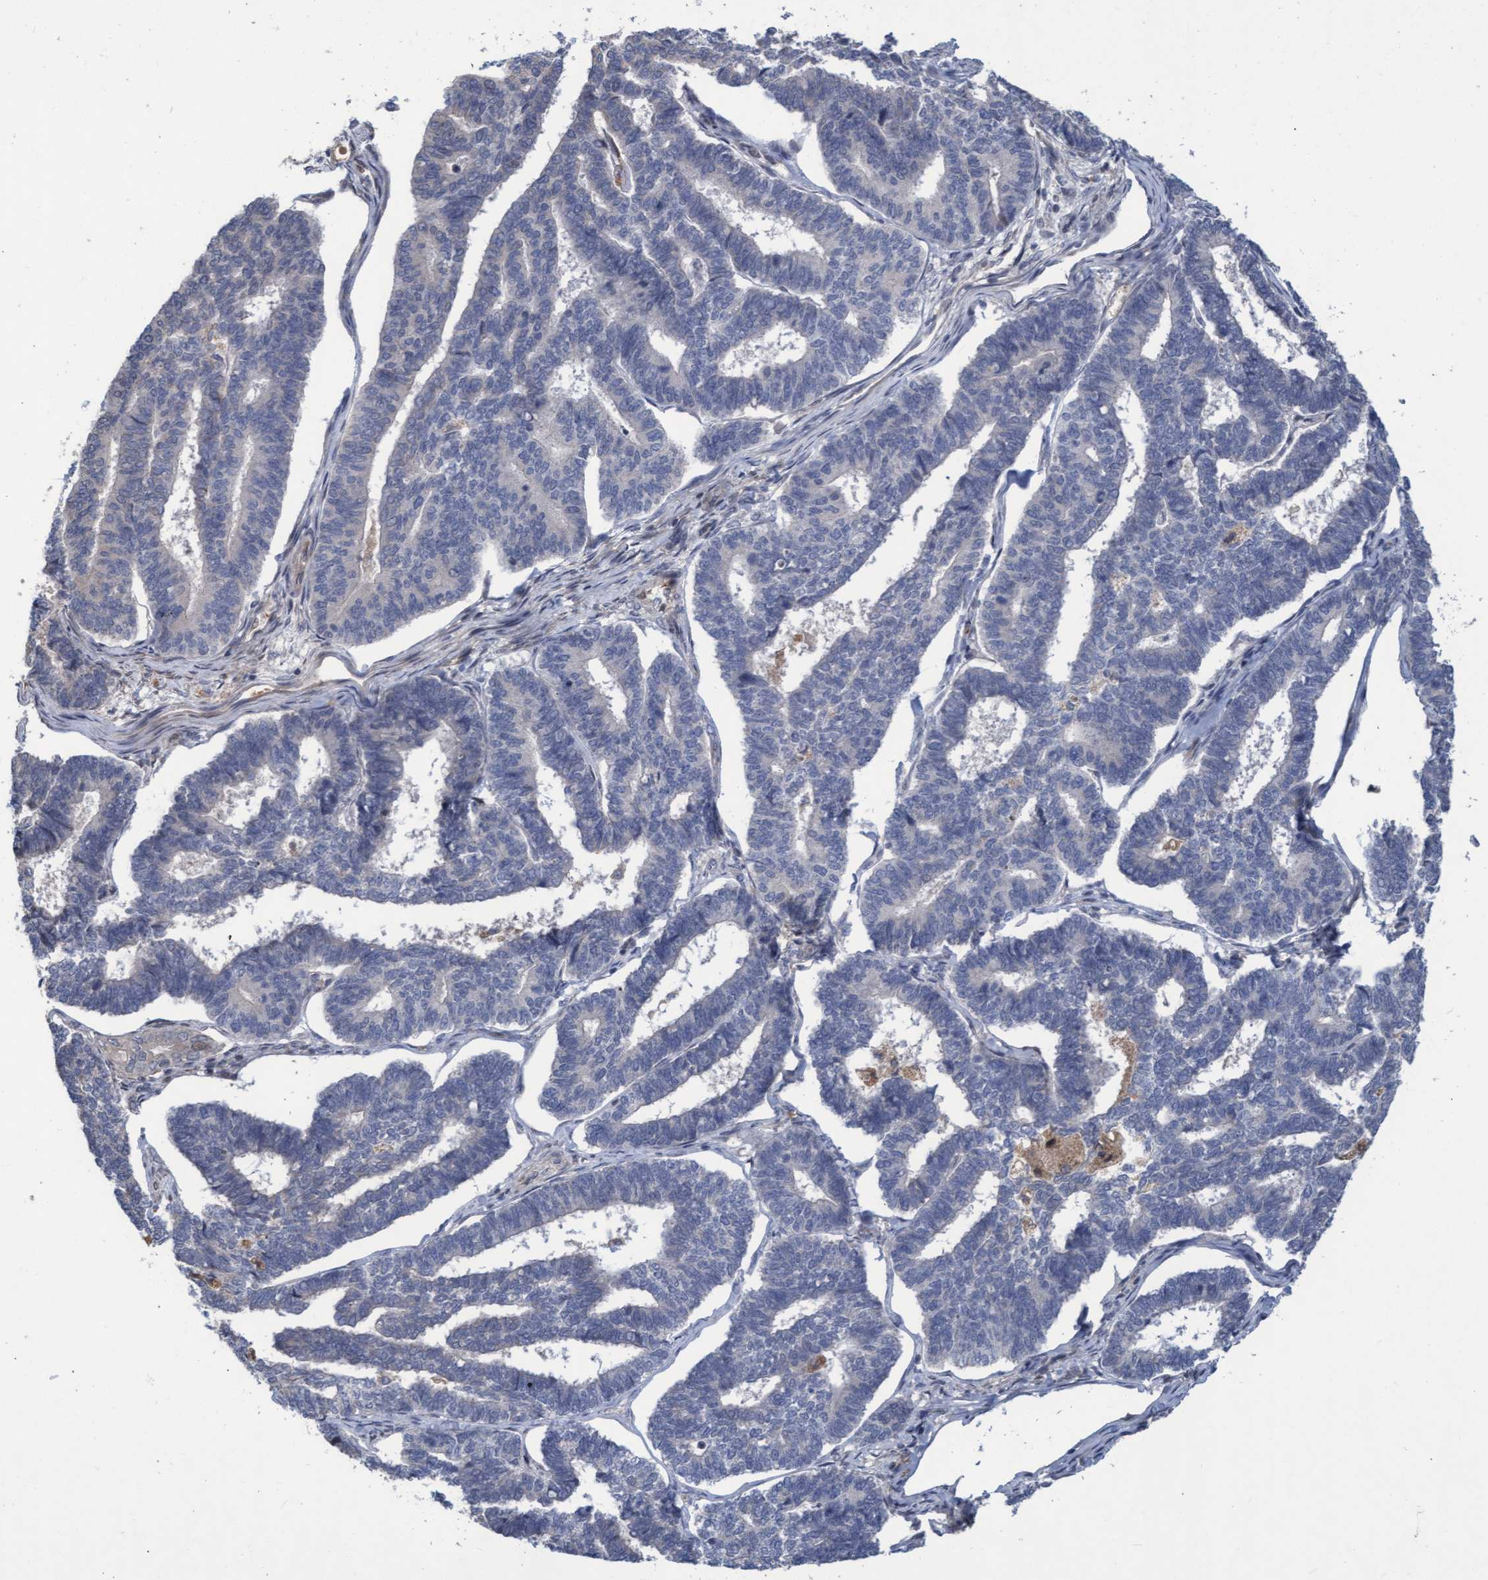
{"staining": {"intensity": "negative", "quantity": "none", "location": "none"}, "tissue": "endometrial cancer", "cell_type": "Tumor cells", "image_type": "cancer", "snomed": [{"axis": "morphology", "description": "Adenocarcinoma, NOS"}, {"axis": "topography", "description": "Endometrium"}], "caption": "This is an immunohistochemistry (IHC) histopathology image of human endometrial cancer. There is no positivity in tumor cells.", "gene": "KCNC2", "patient": {"sex": "female", "age": 70}}